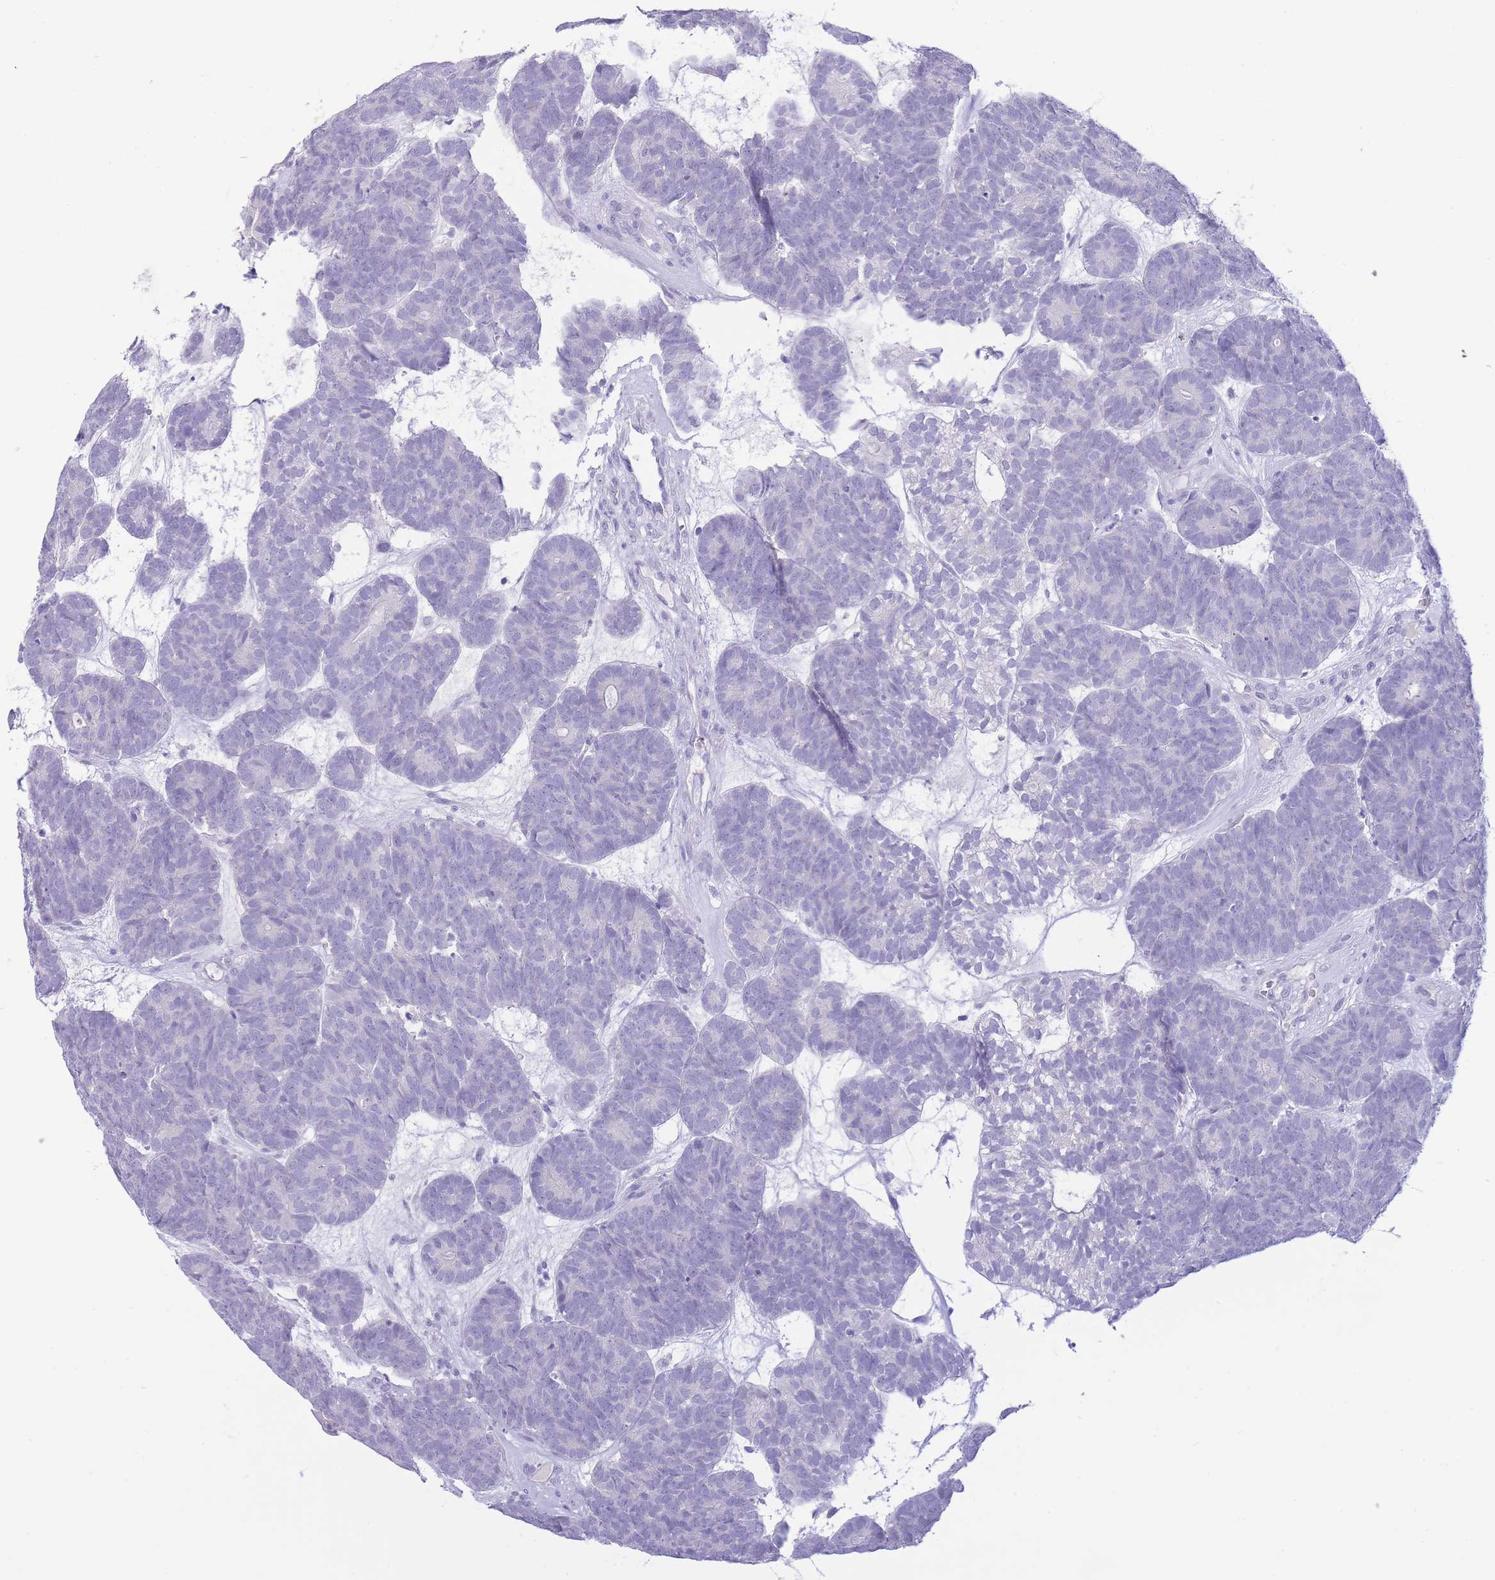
{"staining": {"intensity": "negative", "quantity": "none", "location": "none"}, "tissue": "head and neck cancer", "cell_type": "Tumor cells", "image_type": "cancer", "snomed": [{"axis": "morphology", "description": "Adenocarcinoma, NOS"}, {"axis": "topography", "description": "Head-Neck"}], "caption": "Head and neck adenocarcinoma was stained to show a protein in brown. There is no significant positivity in tumor cells. (Brightfield microscopy of DAB immunohistochemistry at high magnification).", "gene": "ASAP3", "patient": {"sex": "female", "age": 81}}